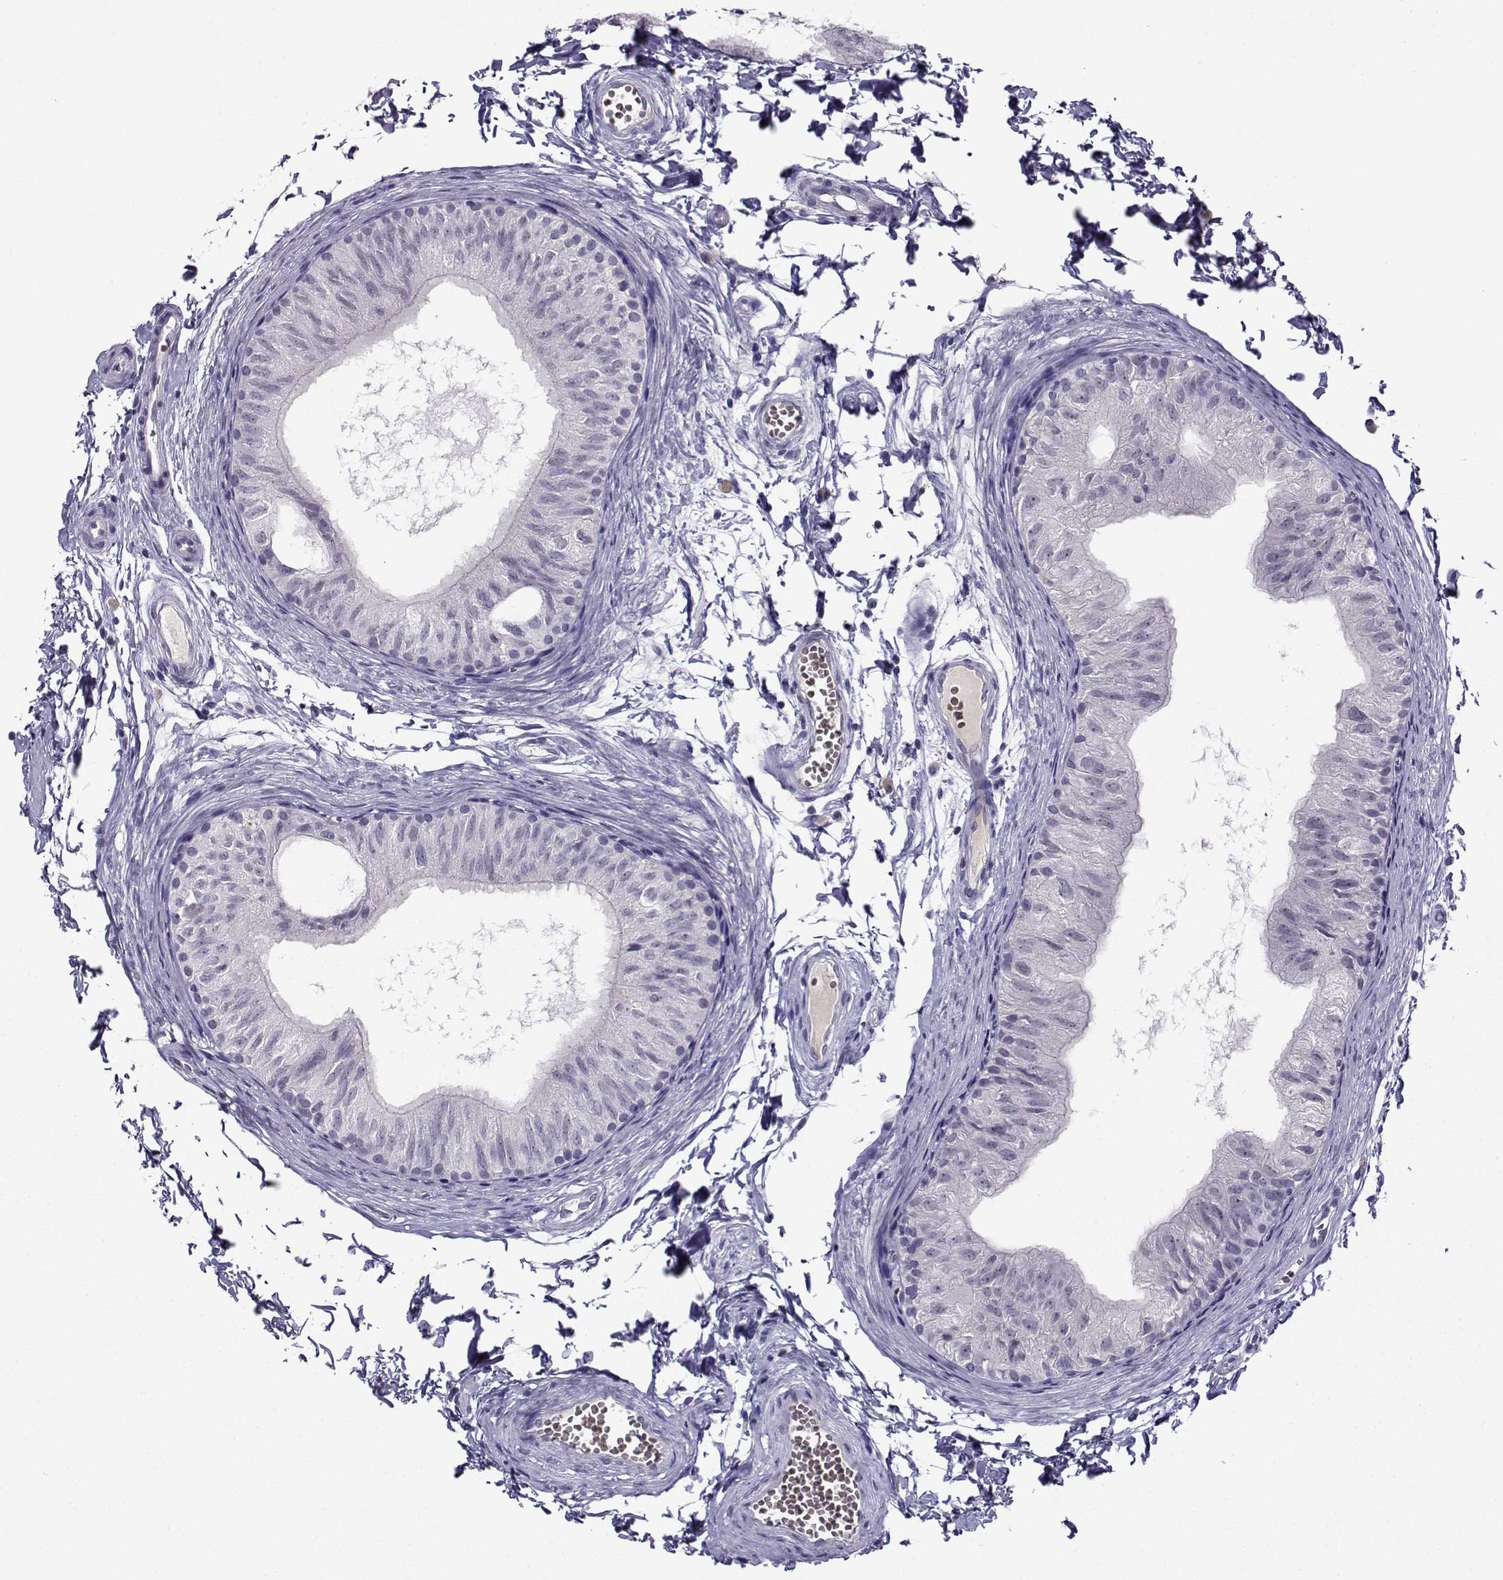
{"staining": {"intensity": "negative", "quantity": "none", "location": "none"}, "tissue": "epididymis", "cell_type": "Glandular cells", "image_type": "normal", "snomed": [{"axis": "morphology", "description": "Normal tissue, NOS"}, {"axis": "topography", "description": "Epididymis"}], "caption": "This is an immunohistochemistry (IHC) photomicrograph of normal human epididymis. There is no staining in glandular cells.", "gene": "LRFN2", "patient": {"sex": "male", "age": 22}}